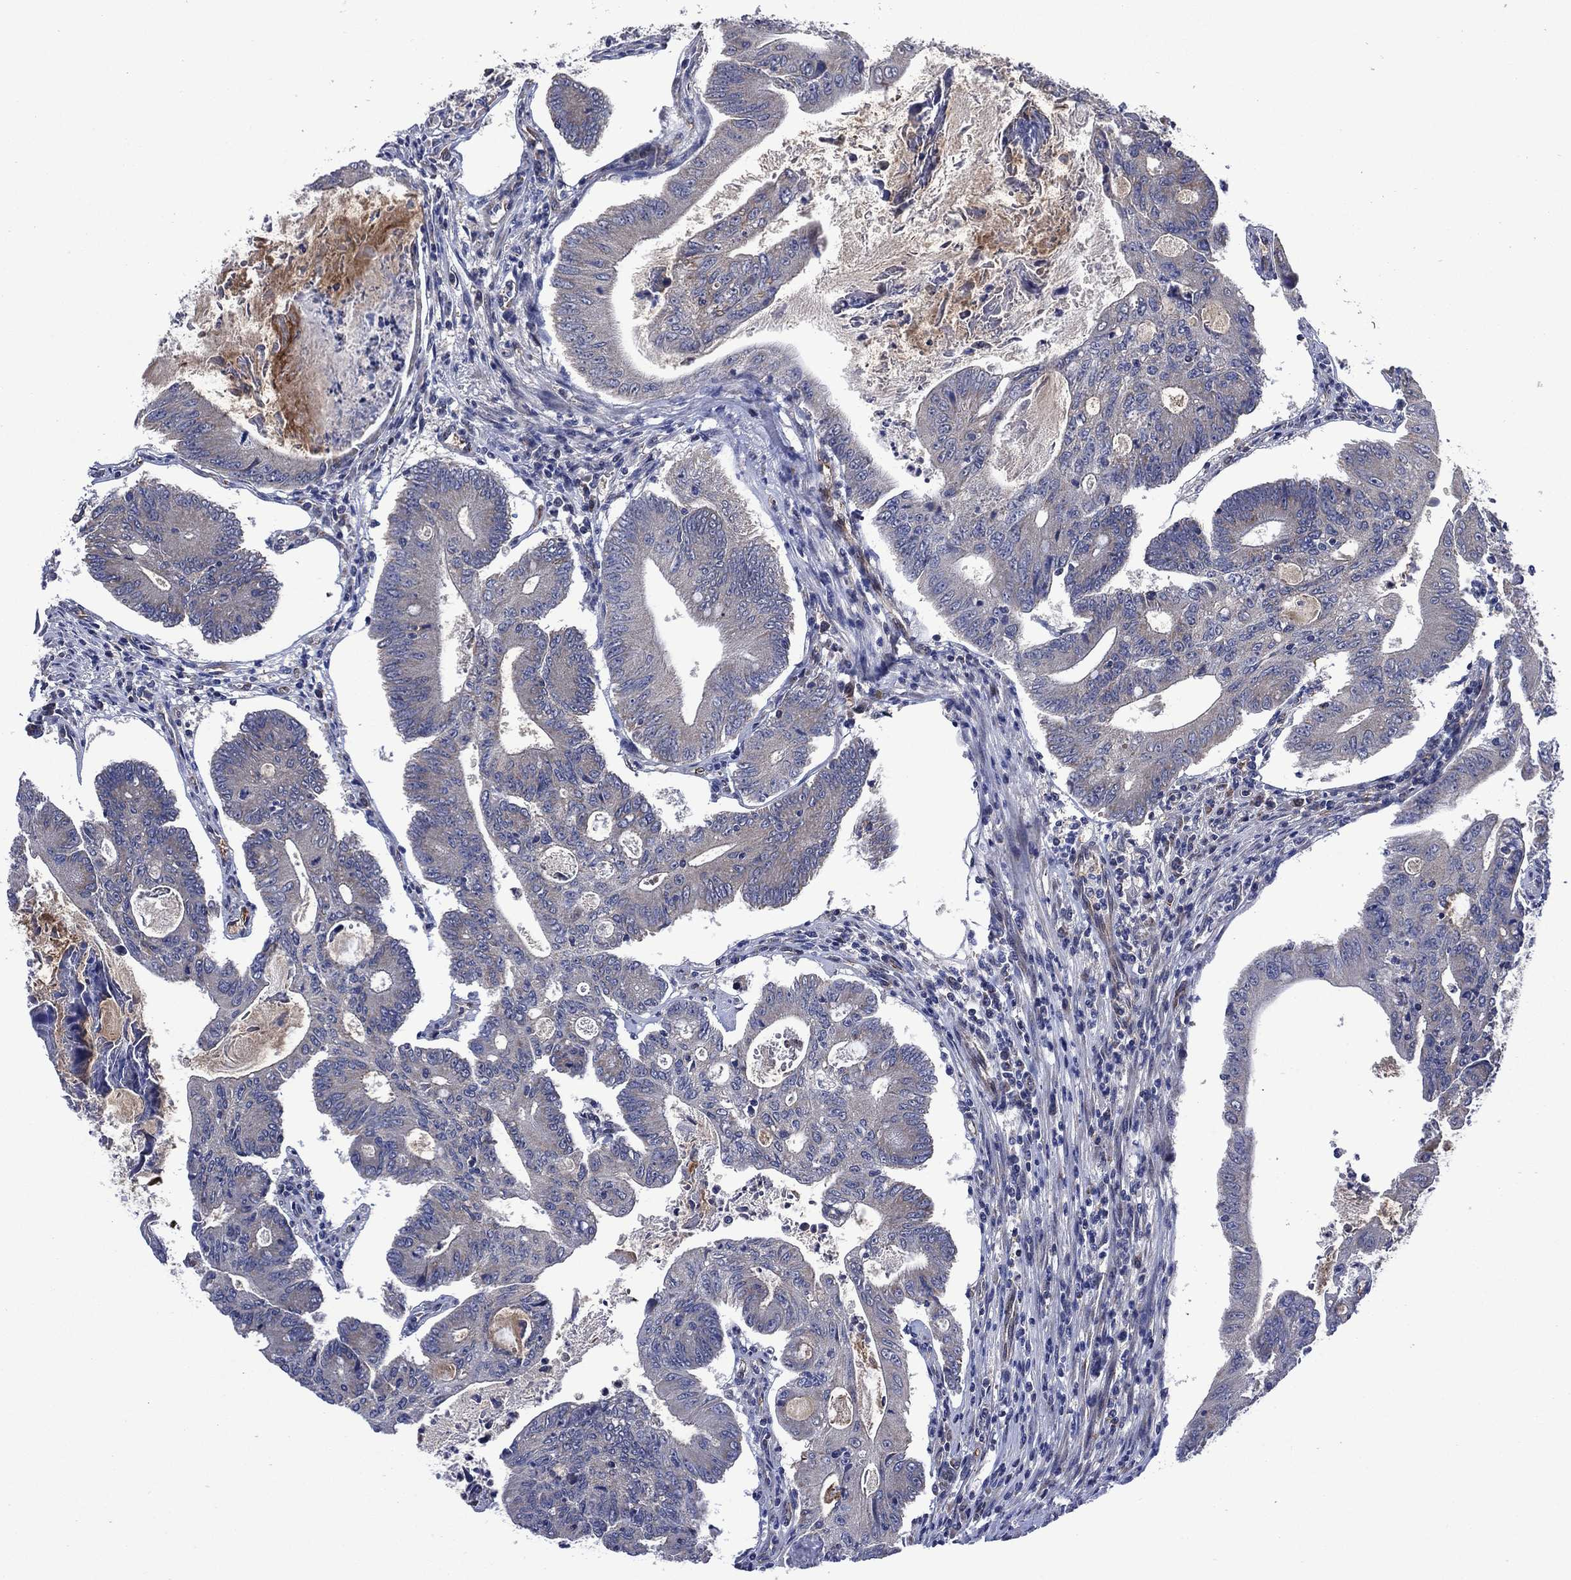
{"staining": {"intensity": "negative", "quantity": "none", "location": "none"}, "tissue": "colorectal cancer", "cell_type": "Tumor cells", "image_type": "cancer", "snomed": [{"axis": "morphology", "description": "Adenocarcinoma, NOS"}, {"axis": "topography", "description": "Colon"}], "caption": "This is an immunohistochemistry photomicrograph of human colorectal cancer (adenocarcinoma). There is no staining in tumor cells.", "gene": "HTD2", "patient": {"sex": "female", "age": 70}}